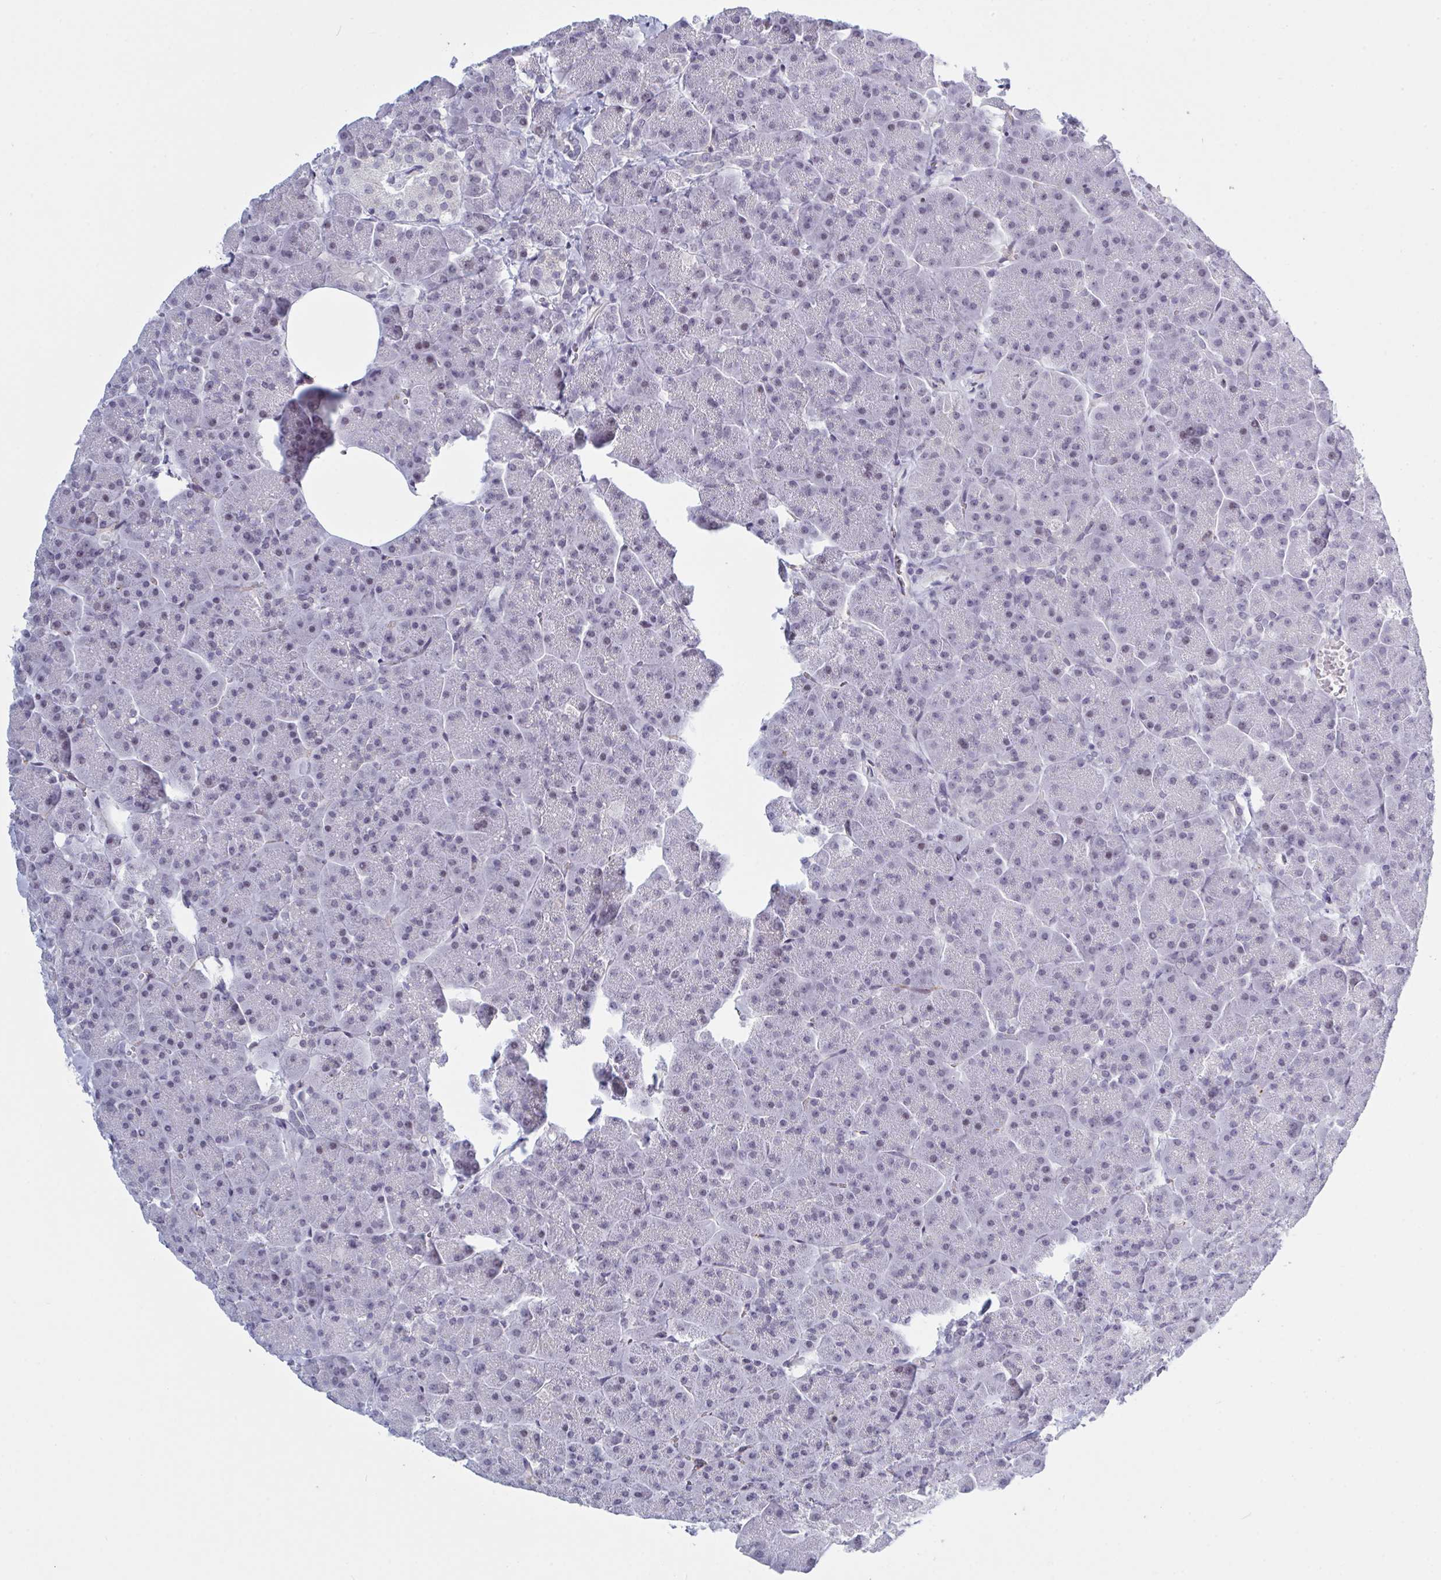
{"staining": {"intensity": "negative", "quantity": "none", "location": "none"}, "tissue": "pancreas", "cell_type": "Exocrine glandular cells", "image_type": "normal", "snomed": [{"axis": "morphology", "description": "Normal tissue, NOS"}, {"axis": "topography", "description": "Pancreas"}, {"axis": "topography", "description": "Peripheral nerve tissue"}], "caption": "The histopathology image shows no significant positivity in exocrine glandular cells of pancreas.", "gene": "KDM4D", "patient": {"sex": "male", "age": 54}}